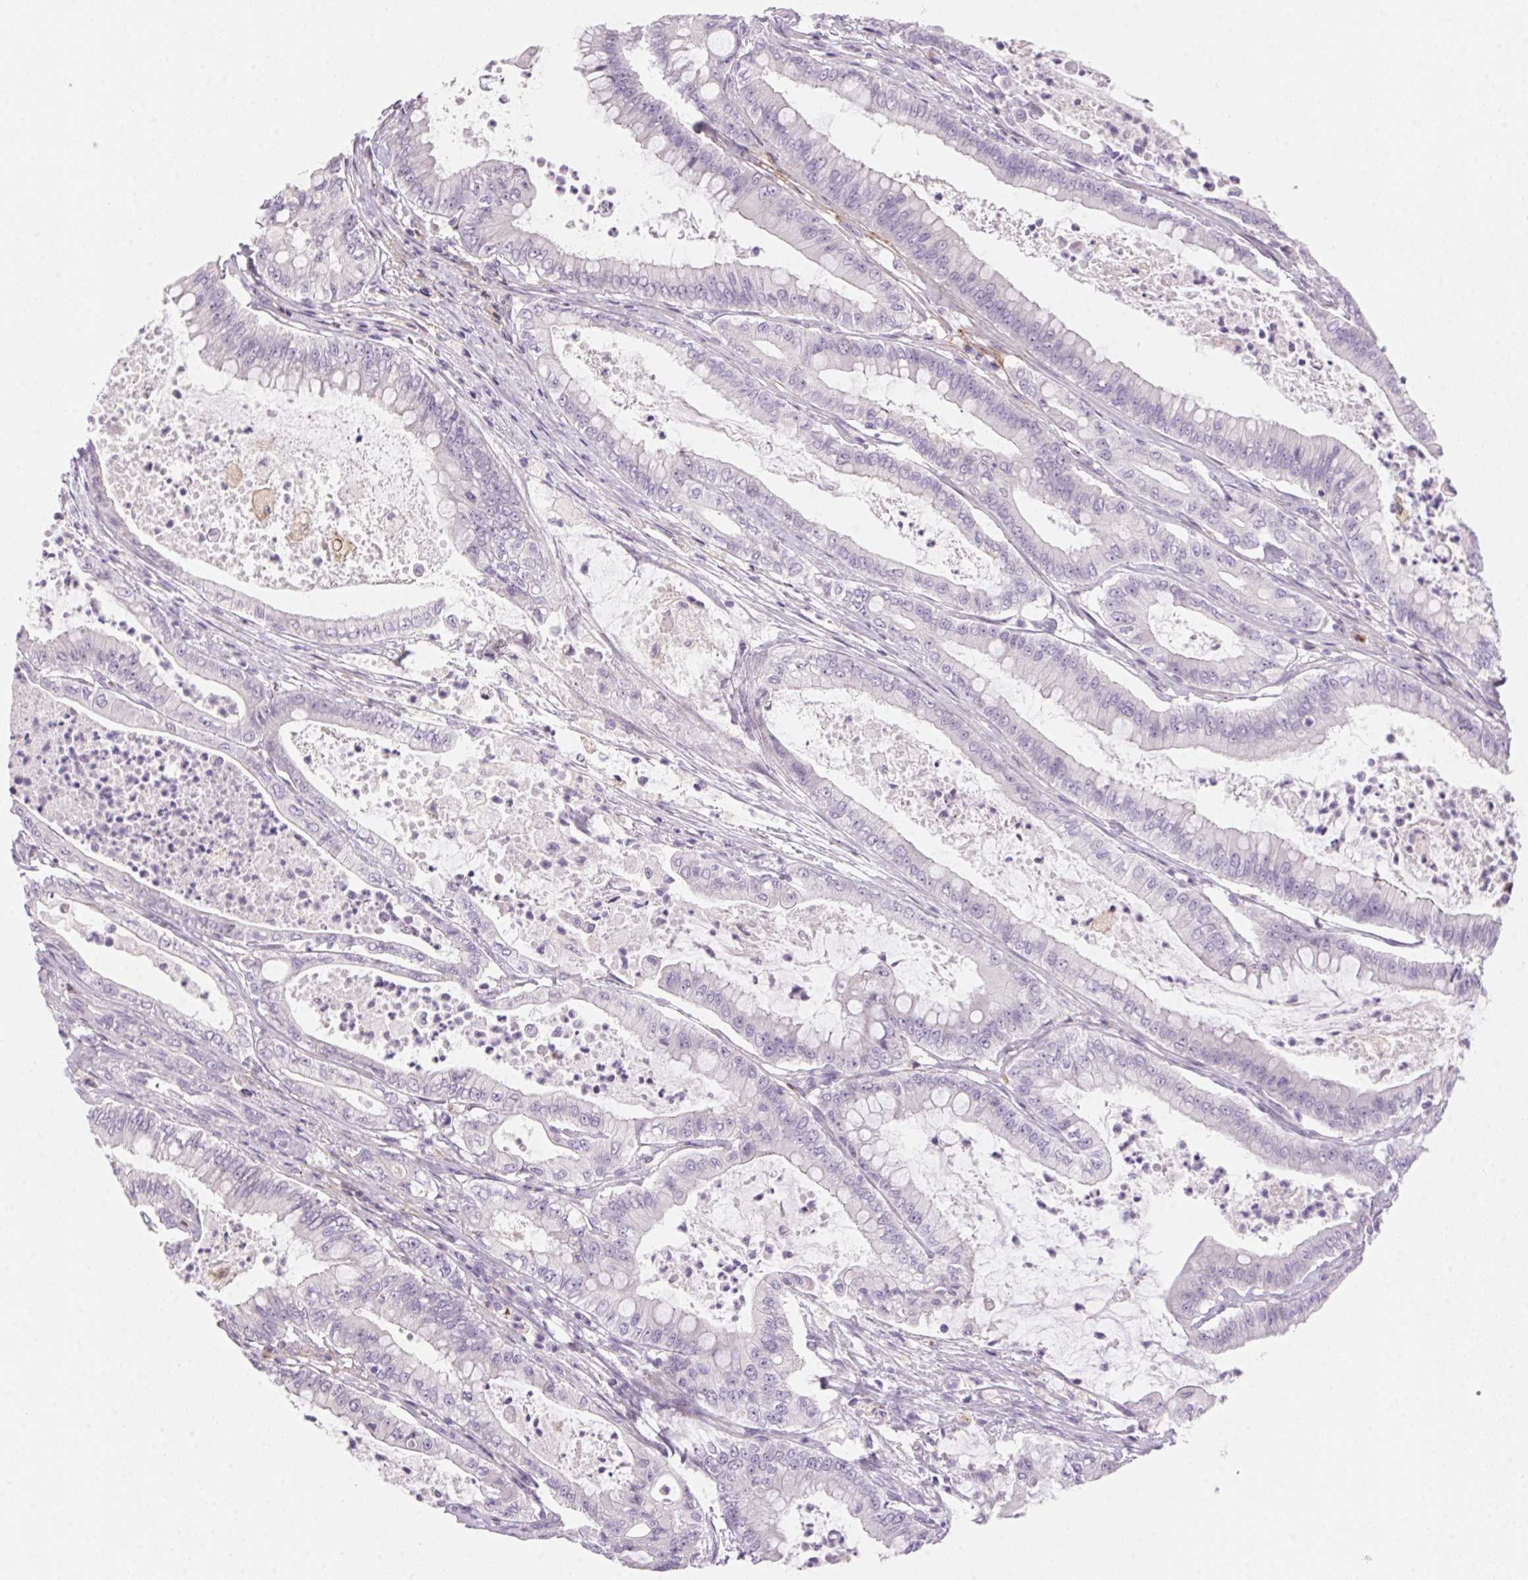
{"staining": {"intensity": "negative", "quantity": "none", "location": "none"}, "tissue": "pancreatic cancer", "cell_type": "Tumor cells", "image_type": "cancer", "snomed": [{"axis": "morphology", "description": "Adenocarcinoma, NOS"}, {"axis": "topography", "description": "Pancreas"}], "caption": "The photomicrograph reveals no staining of tumor cells in pancreatic cancer. Nuclei are stained in blue.", "gene": "TEKT1", "patient": {"sex": "male", "age": 71}}